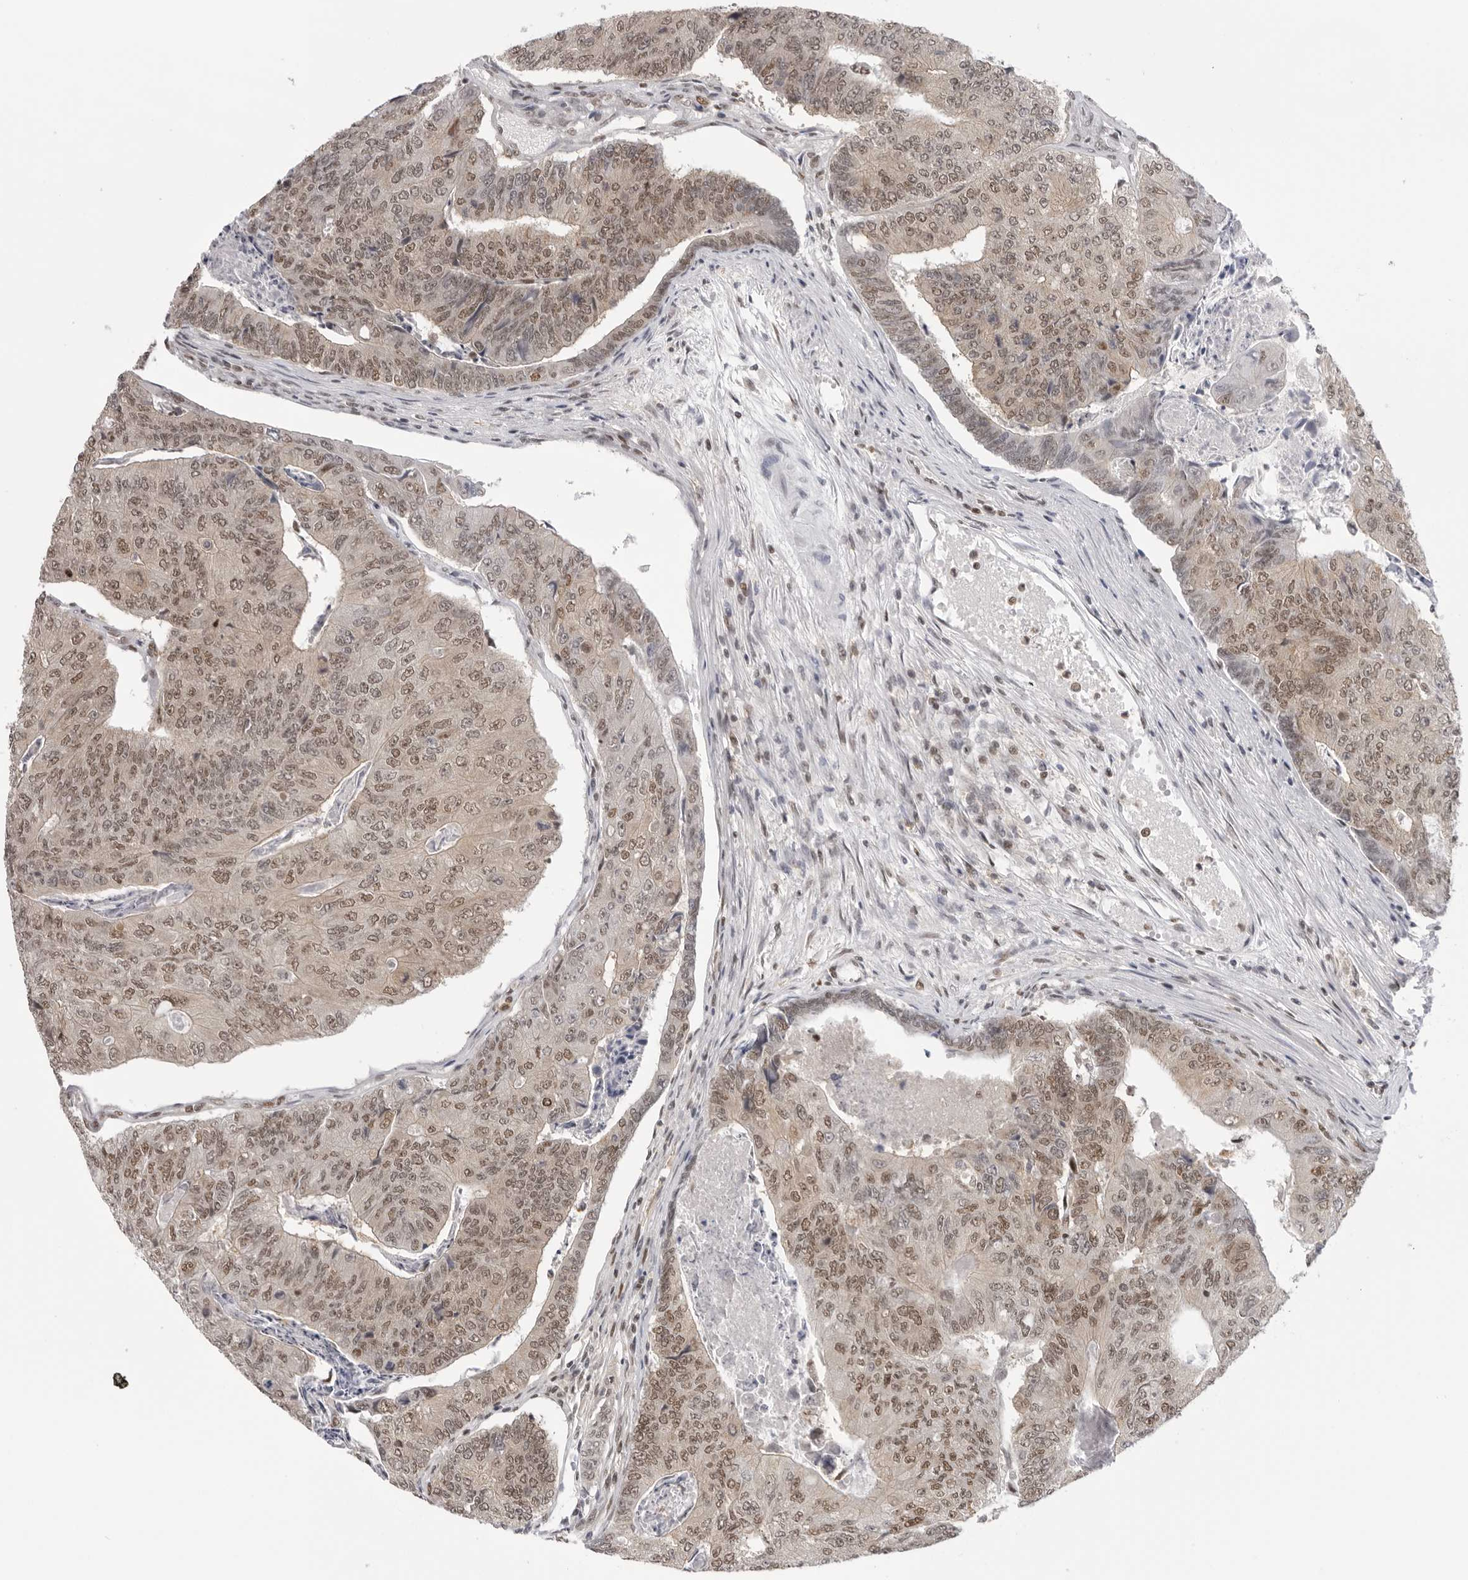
{"staining": {"intensity": "moderate", "quantity": ">75%", "location": "nuclear"}, "tissue": "colorectal cancer", "cell_type": "Tumor cells", "image_type": "cancer", "snomed": [{"axis": "morphology", "description": "Adenocarcinoma, NOS"}, {"axis": "topography", "description": "Colon"}], "caption": "A brown stain highlights moderate nuclear staining of a protein in human colorectal adenocarcinoma tumor cells. (DAB (3,3'-diaminobenzidine) IHC, brown staining for protein, blue staining for nuclei).", "gene": "RPA2", "patient": {"sex": "female", "age": 67}}